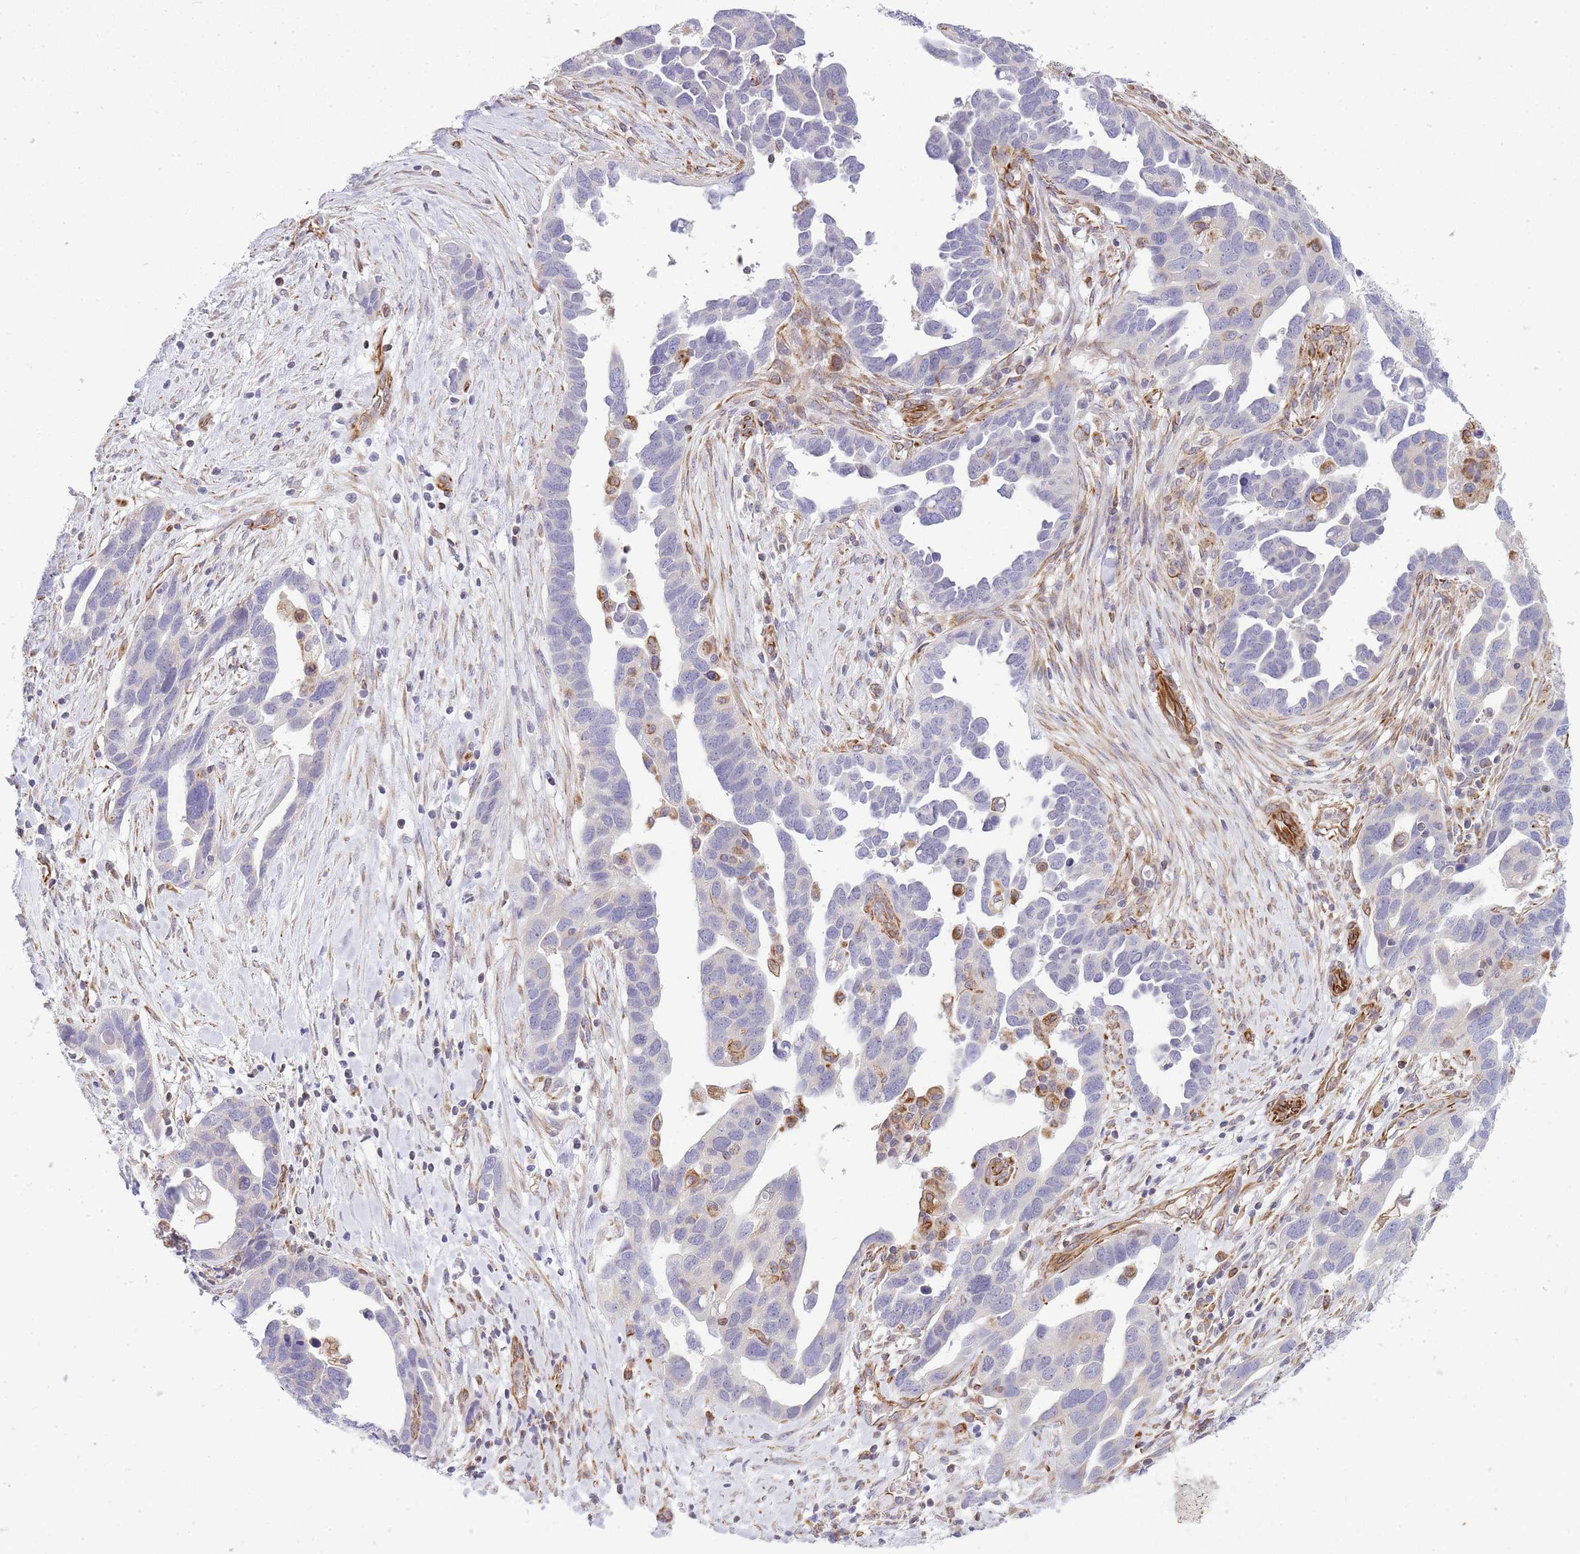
{"staining": {"intensity": "negative", "quantity": "none", "location": "none"}, "tissue": "ovarian cancer", "cell_type": "Tumor cells", "image_type": "cancer", "snomed": [{"axis": "morphology", "description": "Cystadenocarcinoma, serous, NOS"}, {"axis": "topography", "description": "Ovary"}], "caption": "There is no significant staining in tumor cells of ovarian cancer.", "gene": "ECPAS", "patient": {"sex": "female", "age": 54}}